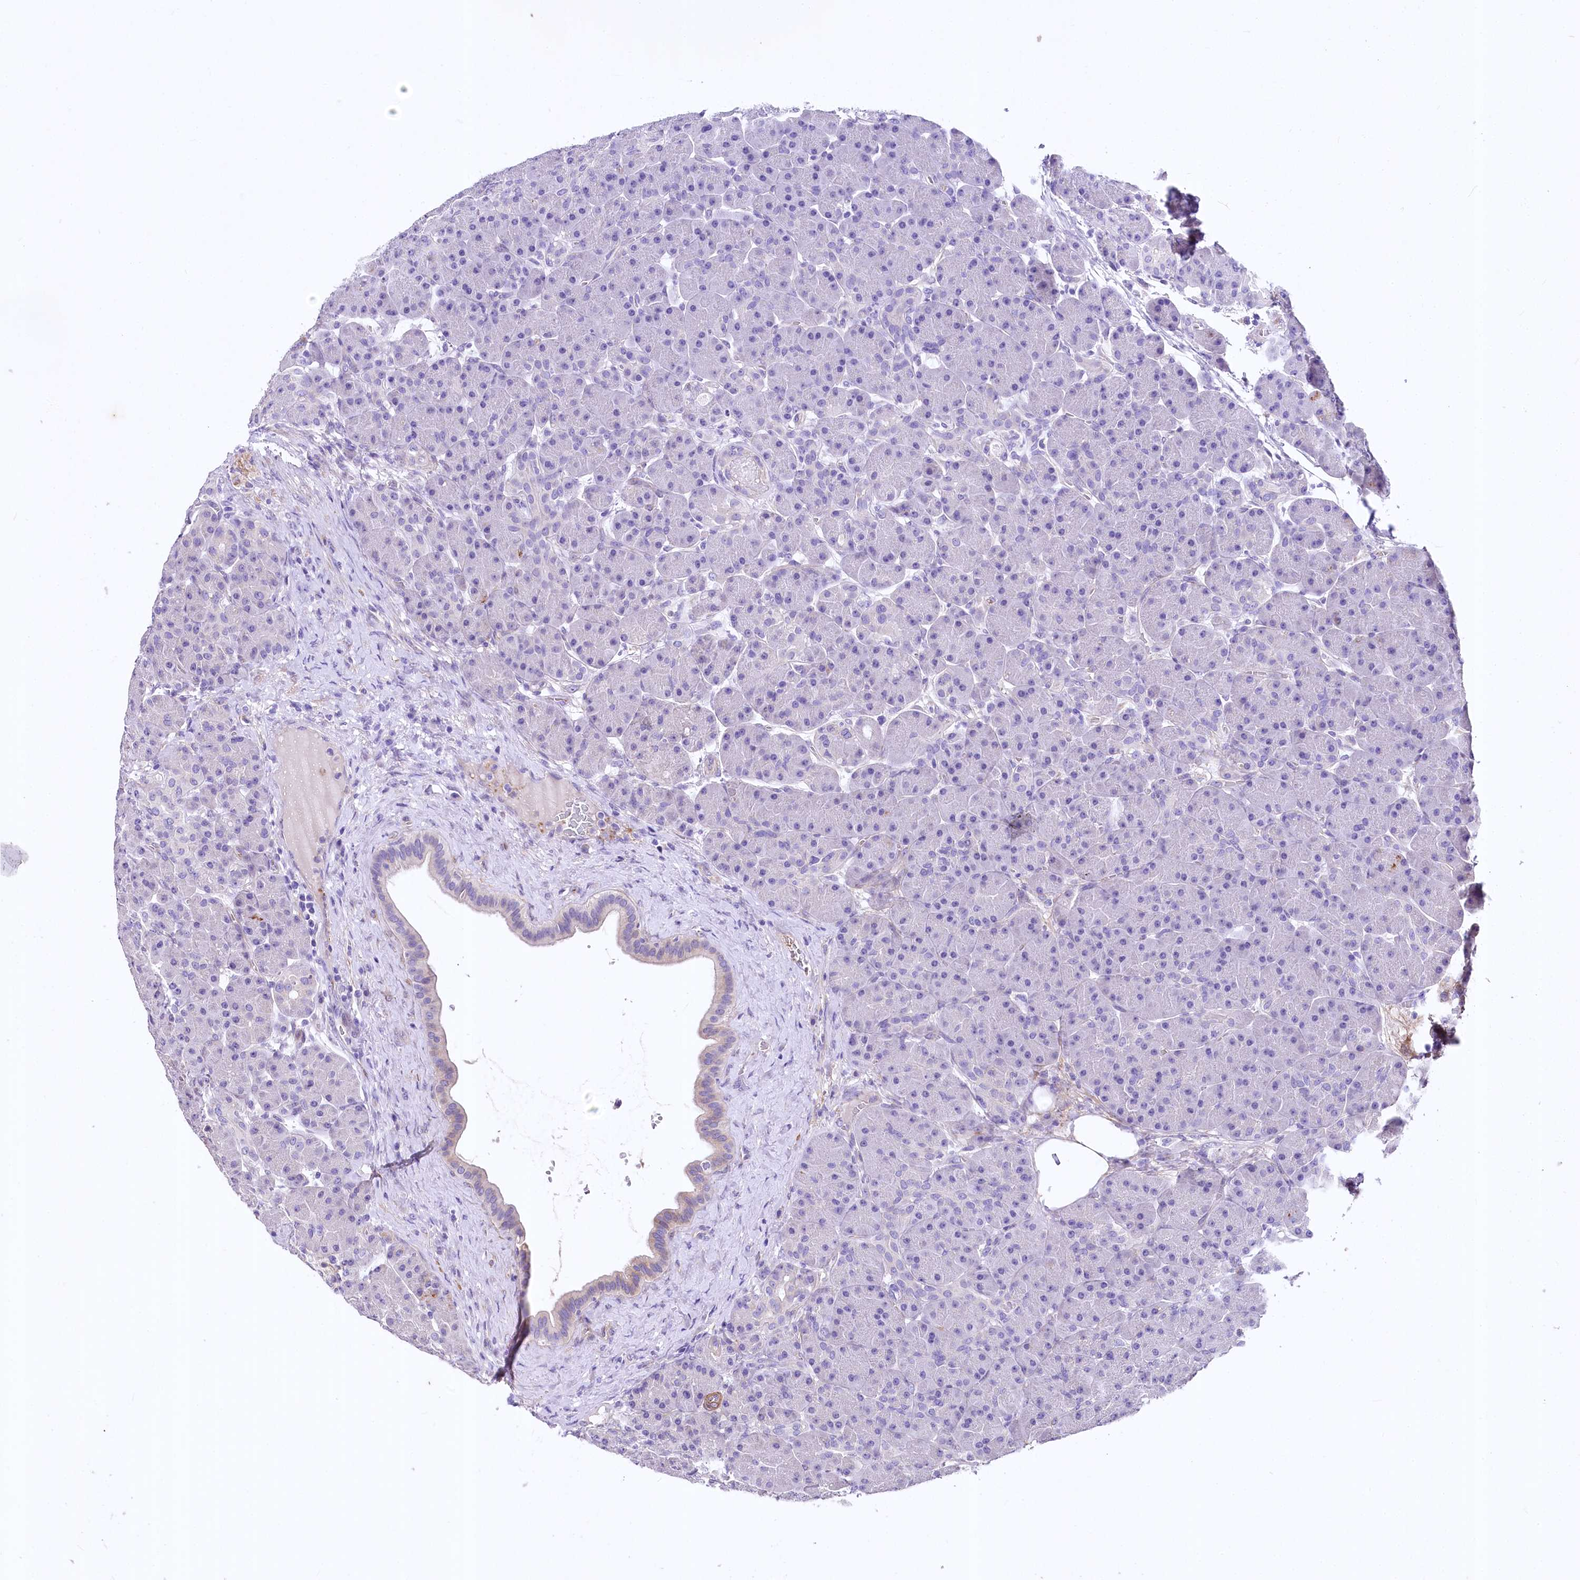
{"staining": {"intensity": "negative", "quantity": "none", "location": "none"}, "tissue": "pancreas", "cell_type": "Exocrine glandular cells", "image_type": "normal", "snomed": [{"axis": "morphology", "description": "Normal tissue, NOS"}, {"axis": "topography", "description": "Pancreas"}], "caption": "IHC of benign human pancreas reveals no staining in exocrine glandular cells.", "gene": "RDH16", "patient": {"sex": "male", "age": 63}}